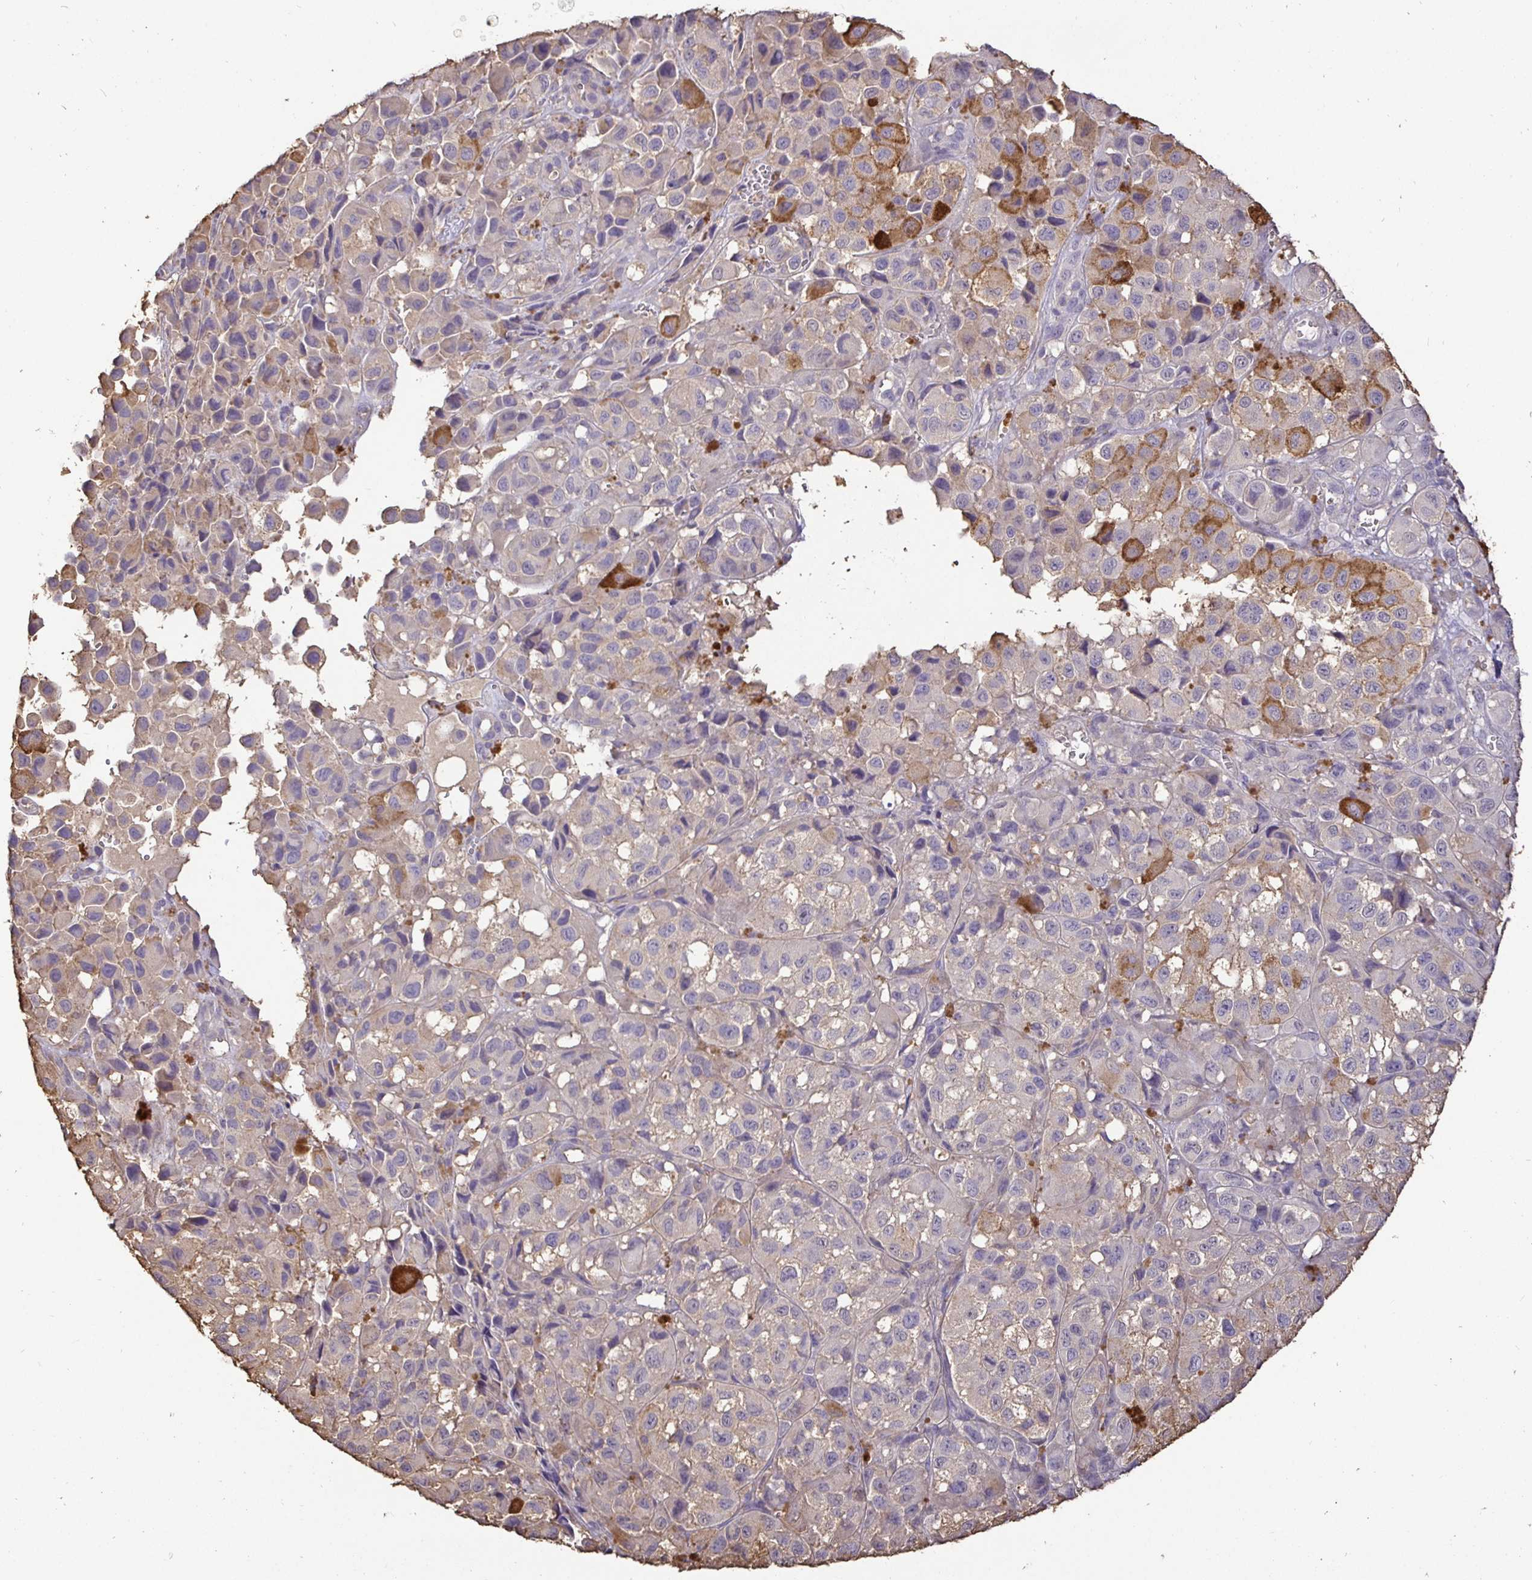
{"staining": {"intensity": "moderate", "quantity": "<25%", "location": "cytoplasmic/membranous"}, "tissue": "melanoma", "cell_type": "Tumor cells", "image_type": "cancer", "snomed": [{"axis": "morphology", "description": "Malignant melanoma, NOS"}, {"axis": "topography", "description": "Skin"}], "caption": "DAB (3,3'-diaminobenzidine) immunohistochemical staining of human malignant melanoma demonstrates moderate cytoplasmic/membranous protein expression in about <25% of tumor cells.", "gene": "MAPK8IP3", "patient": {"sex": "male", "age": 93}}